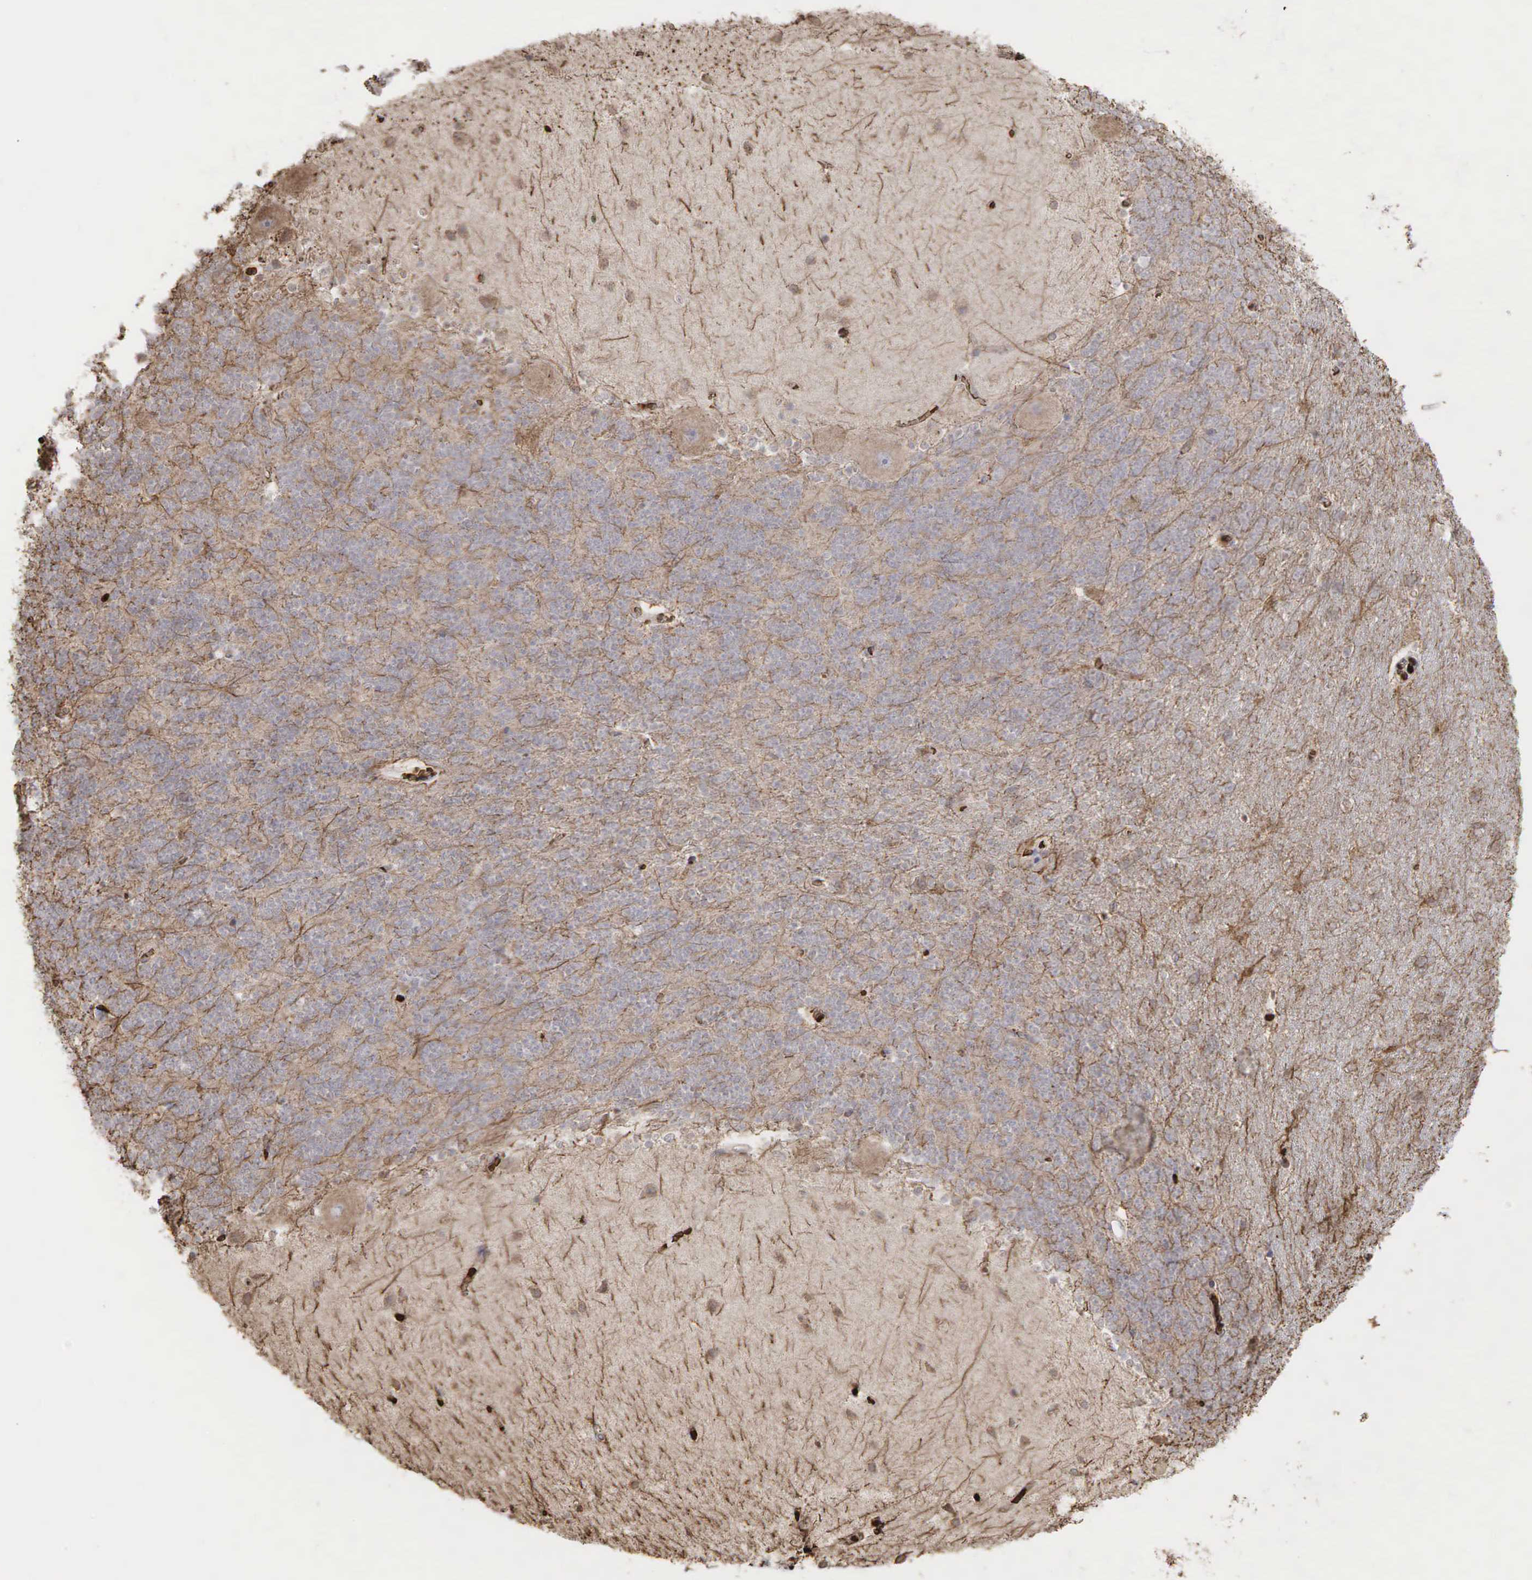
{"staining": {"intensity": "weak", "quantity": ">75%", "location": "cytoplasmic/membranous"}, "tissue": "cerebellum", "cell_type": "Cells in granular layer", "image_type": "normal", "snomed": [{"axis": "morphology", "description": "Normal tissue, NOS"}, {"axis": "topography", "description": "Cerebellum"}], "caption": "Protein analysis of benign cerebellum demonstrates weak cytoplasmic/membranous staining in about >75% of cells in granular layer. The staining was performed using DAB to visualize the protein expression in brown, while the nuclei were stained in blue with hematoxylin (Magnification: 20x).", "gene": "PABPC5", "patient": {"sex": "female", "age": 54}}